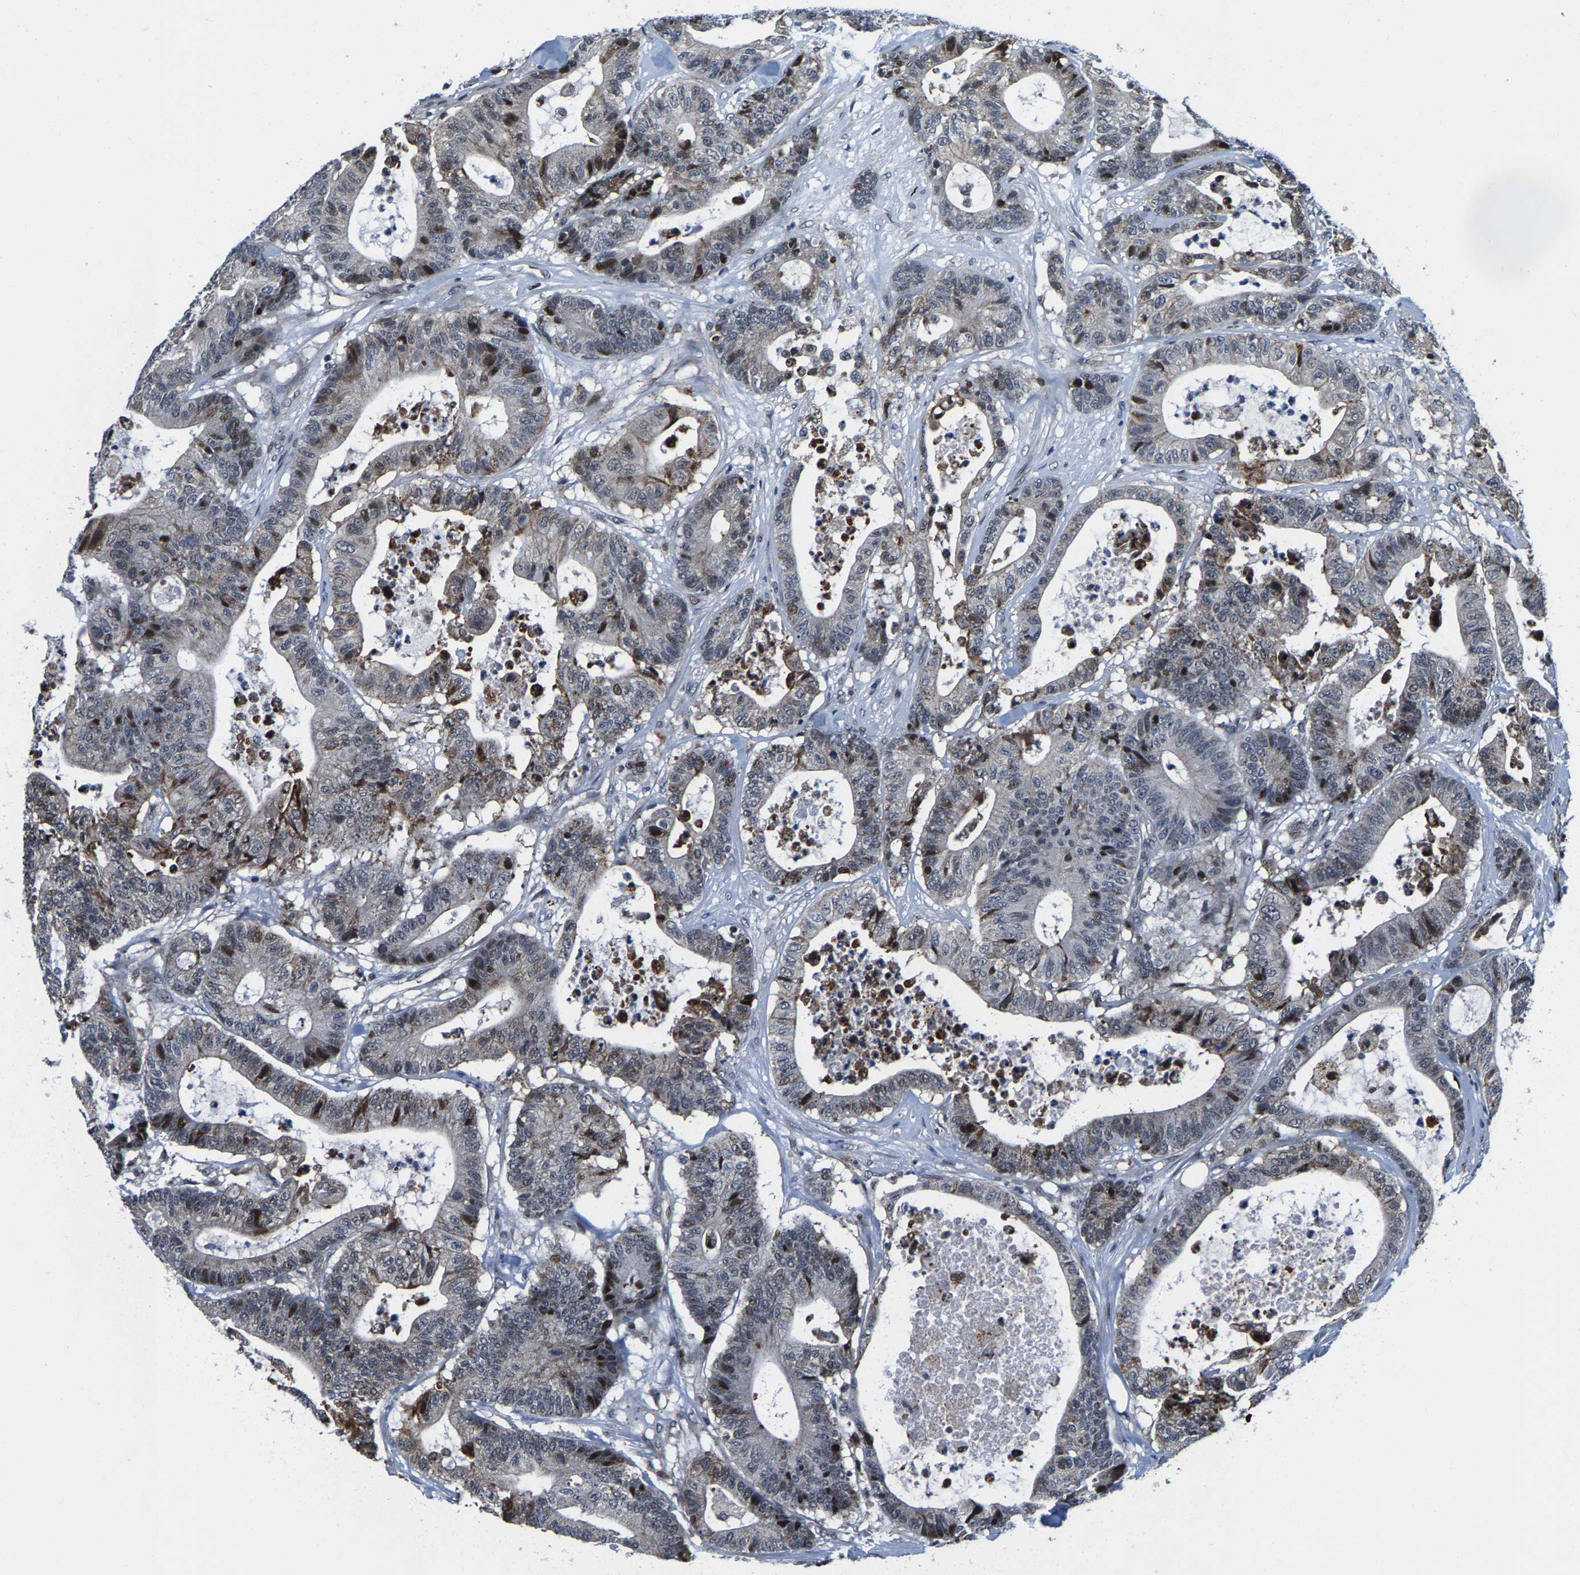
{"staining": {"intensity": "weak", "quantity": "<25%", "location": "nuclear"}, "tissue": "colorectal cancer", "cell_type": "Tumor cells", "image_type": "cancer", "snomed": [{"axis": "morphology", "description": "Adenocarcinoma, NOS"}, {"axis": "topography", "description": "Colon"}], "caption": "Colorectal cancer (adenocarcinoma) was stained to show a protein in brown. There is no significant expression in tumor cells.", "gene": "GTPBP10", "patient": {"sex": "female", "age": 84}}